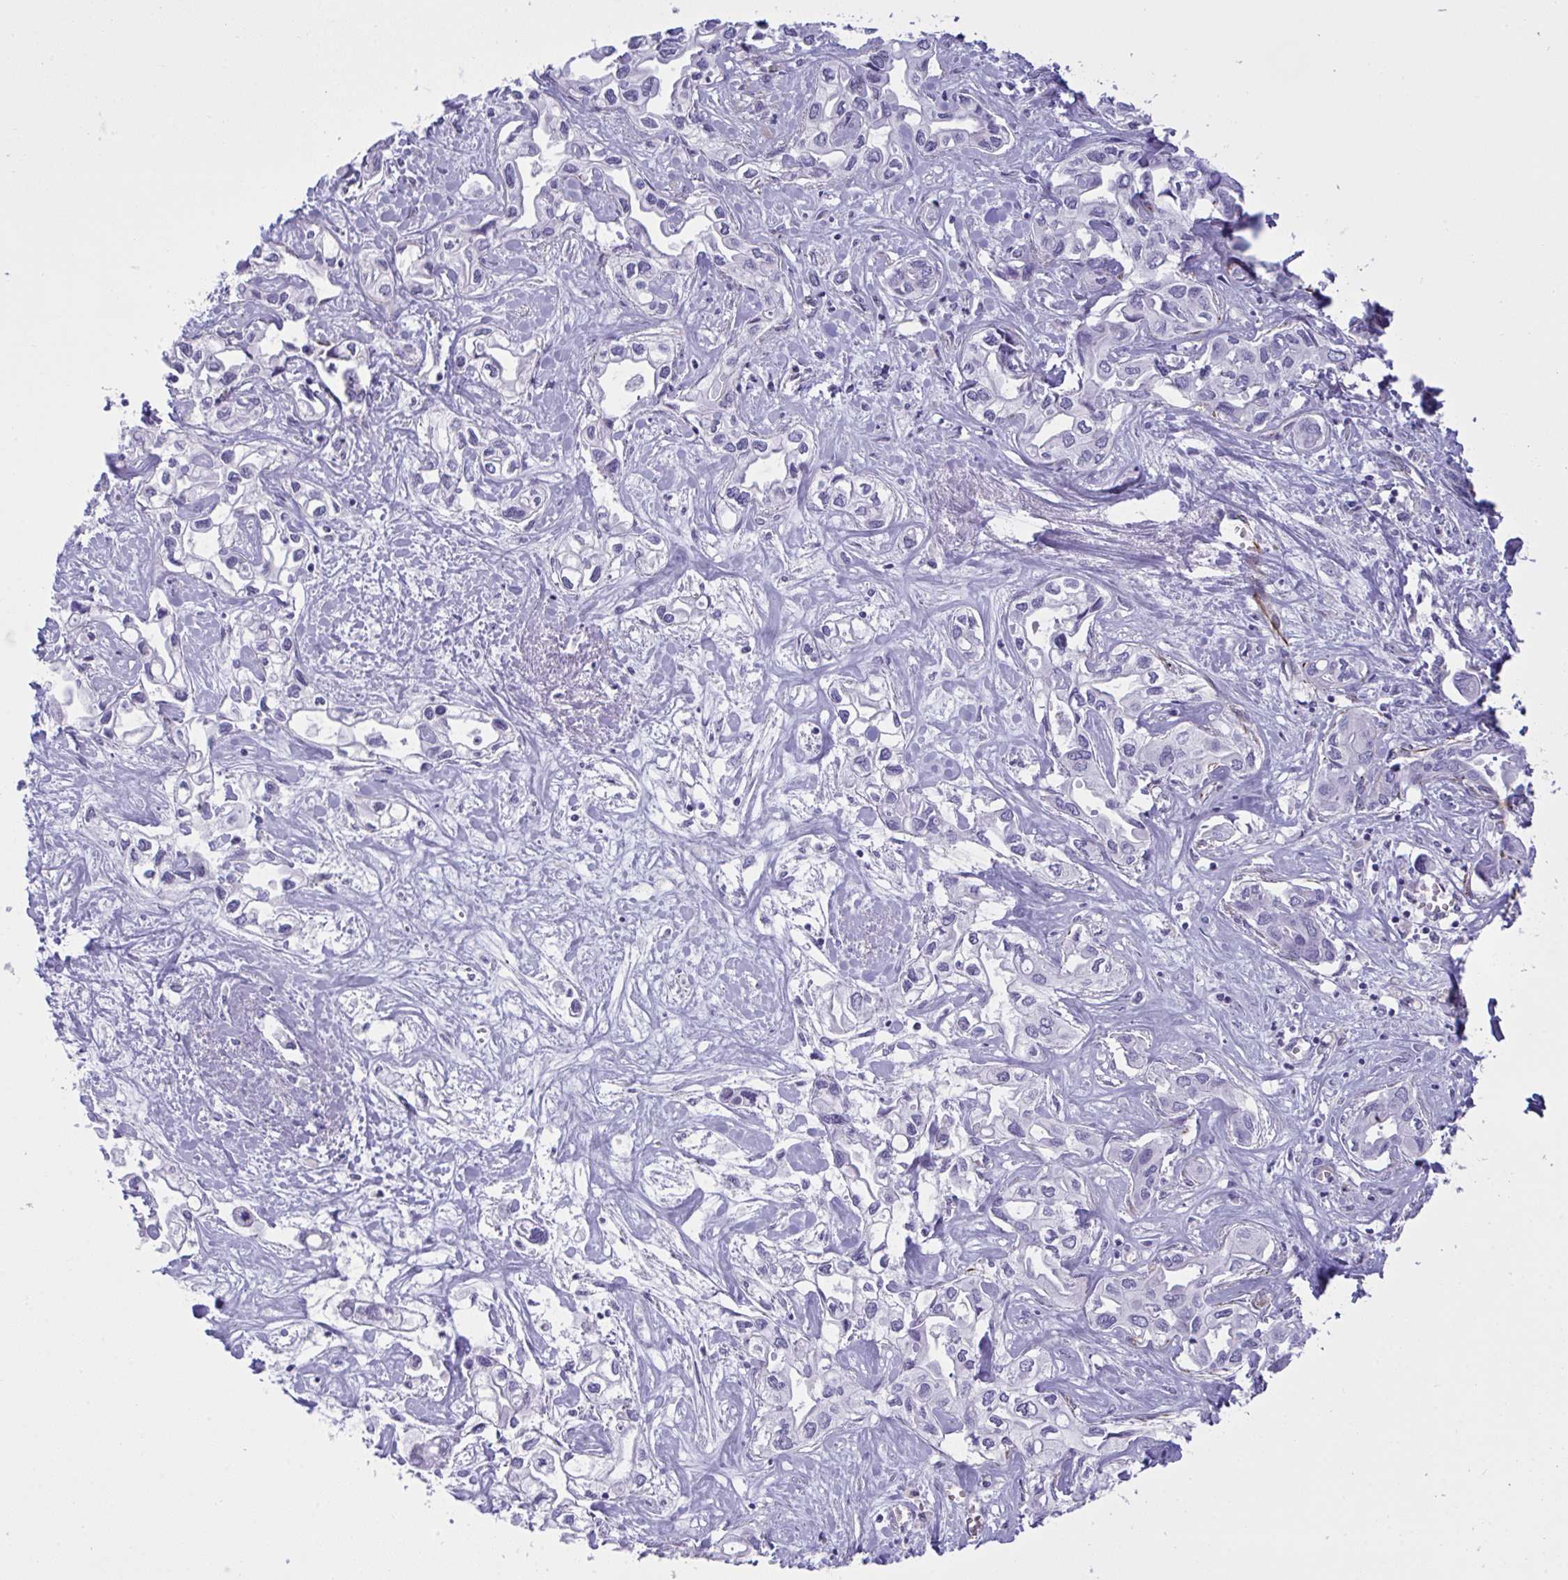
{"staining": {"intensity": "negative", "quantity": "none", "location": "none"}, "tissue": "liver cancer", "cell_type": "Tumor cells", "image_type": "cancer", "snomed": [{"axis": "morphology", "description": "Cholangiocarcinoma"}, {"axis": "topography", "description": "Liver"}], "caption": "Histopathology image shows no protein staining in tumor cells of cholangiocarcinoma (liver) tissue.", "gene": "SLC35B1", "patient": {"sex": "female", "age": 64}}